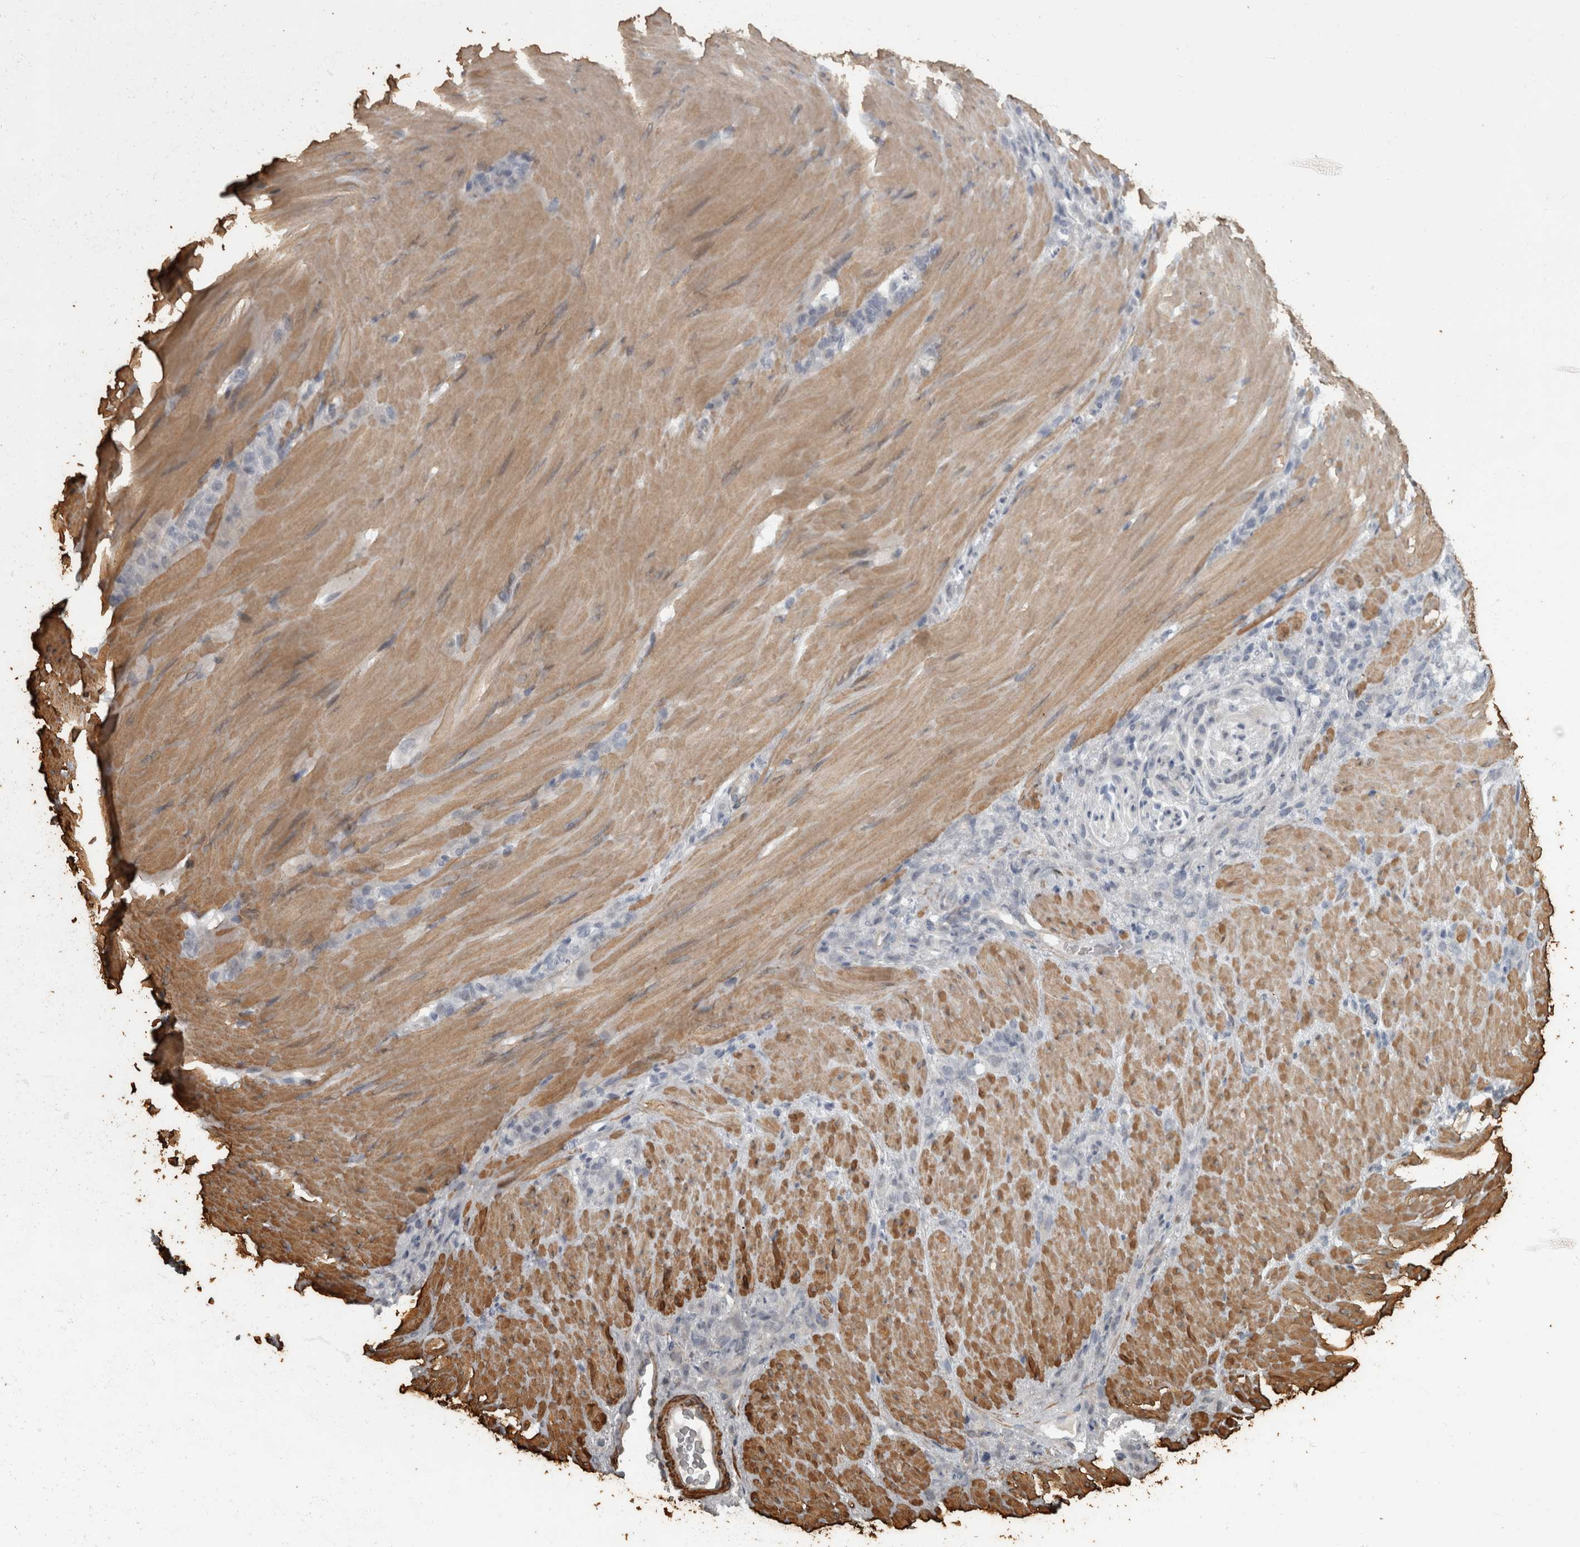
{"staining": {"intensity": "negative", "quantity": "none", "location": "none"}, "tissue": "stomach cancer", "cell_type": "Tumor cells", "image_type": "cancer", "snomed": [{"axis": "morphology", "description": "Normal tissue, NOS"}, {"axis": "morphology", "description": "Adenocarcinoma, NOS"}, {"axis": "topography", "description": "Stomach"}], "caption": "Immunohistochemistry of human stomach cancer reveals no expression in tumor cells.", "gene": "MASTL", "patient": {"sex": "male", "age": 82}}